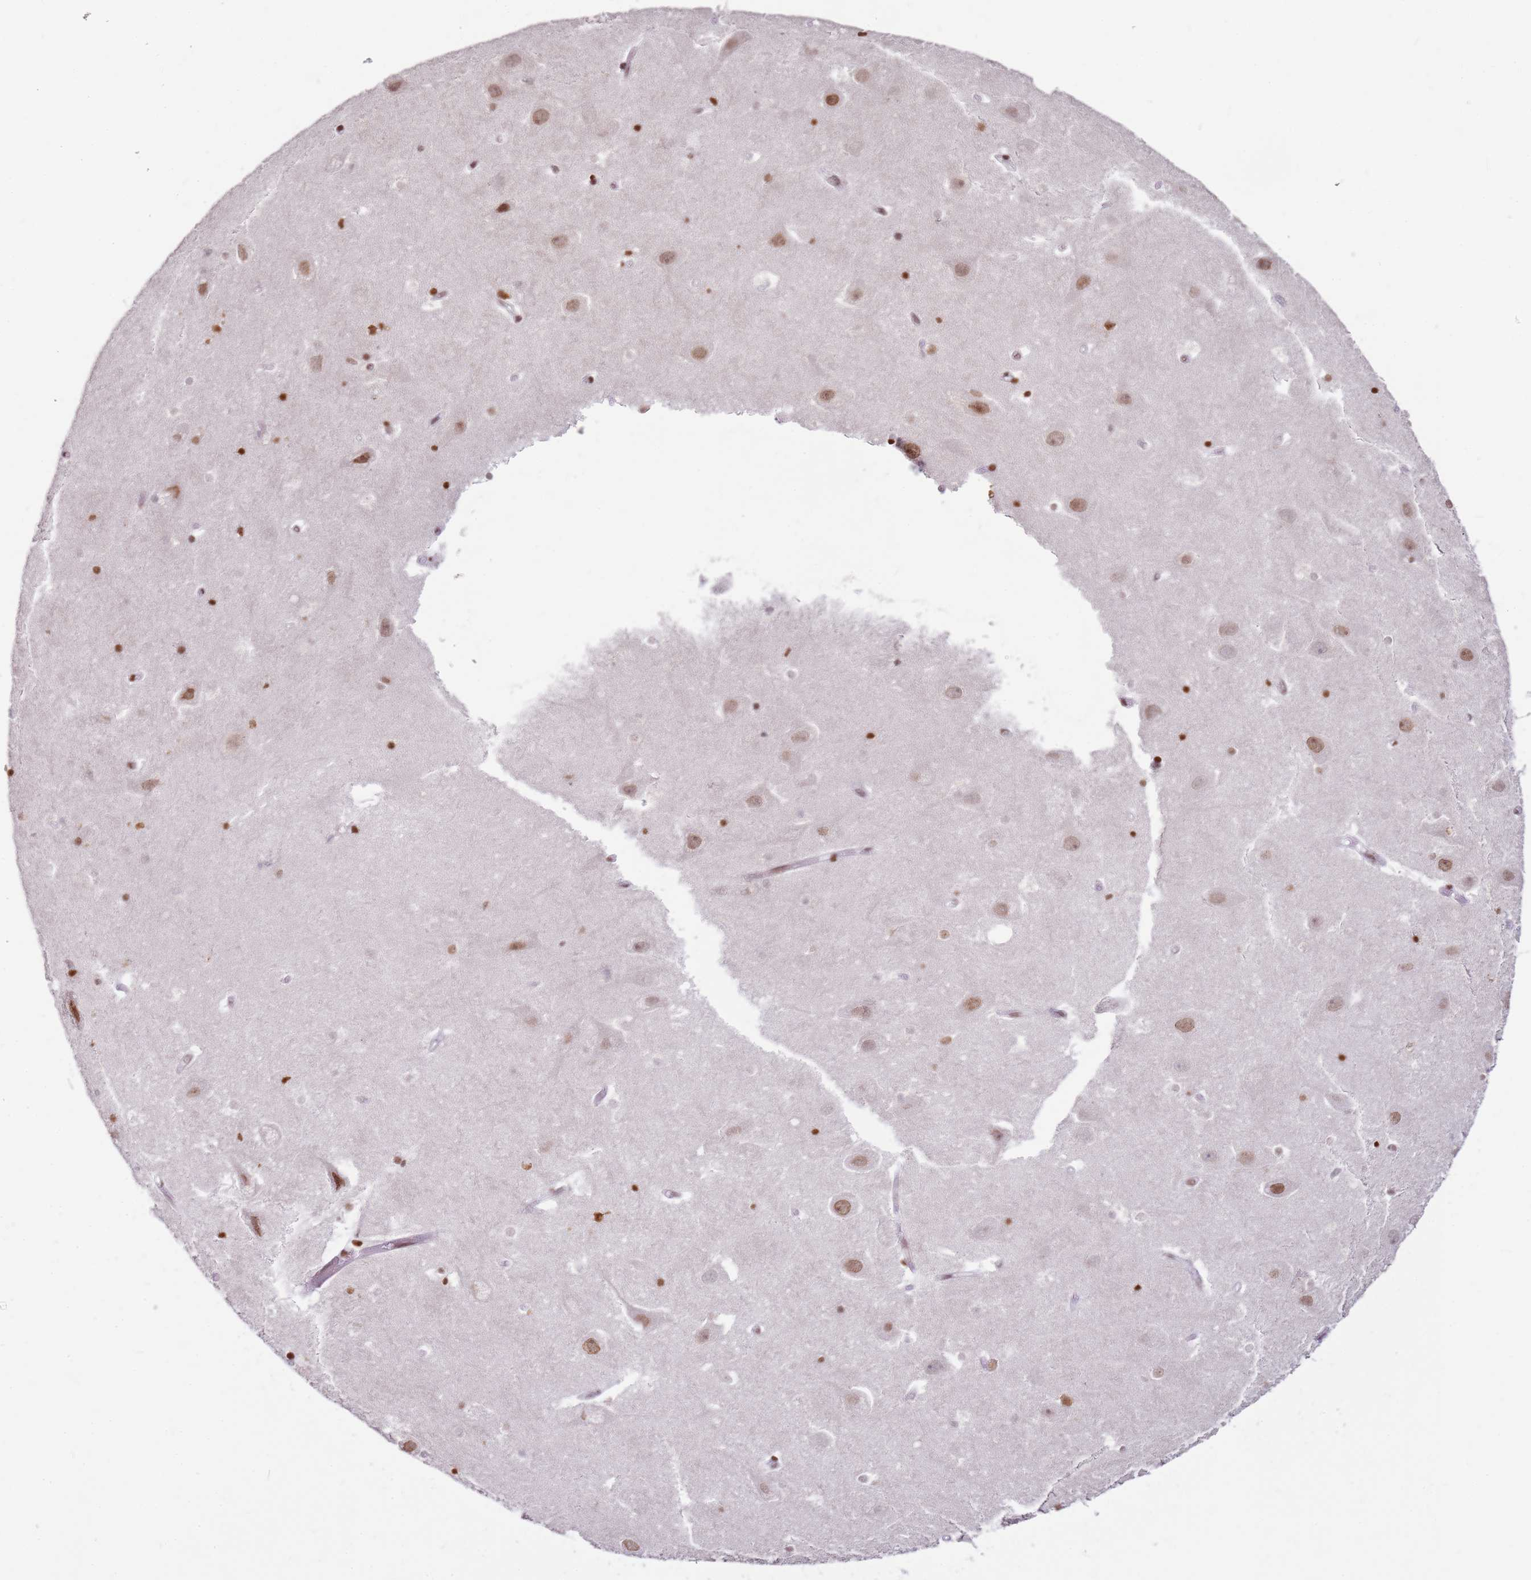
{"staining": {"intensity": "moderate", "quantity": ">75%", "location": "nuclear"}, "tissue": "hippocampus", "cell_type": "Glial cells", "image_type": "normal", "snomed": [{"axis": "morphology", "description": "Normal tissue, NOS"}, {"axis": "topography", "description": "Hippocampus"}], "caption": "DAB immunohistochemical staining of unremarkable human hippocampus exhibits moderate nuclear protein expression in about >75% of glial cells.", "gene": "PHC2", "patient": {"sex": "female", "age": 52}}